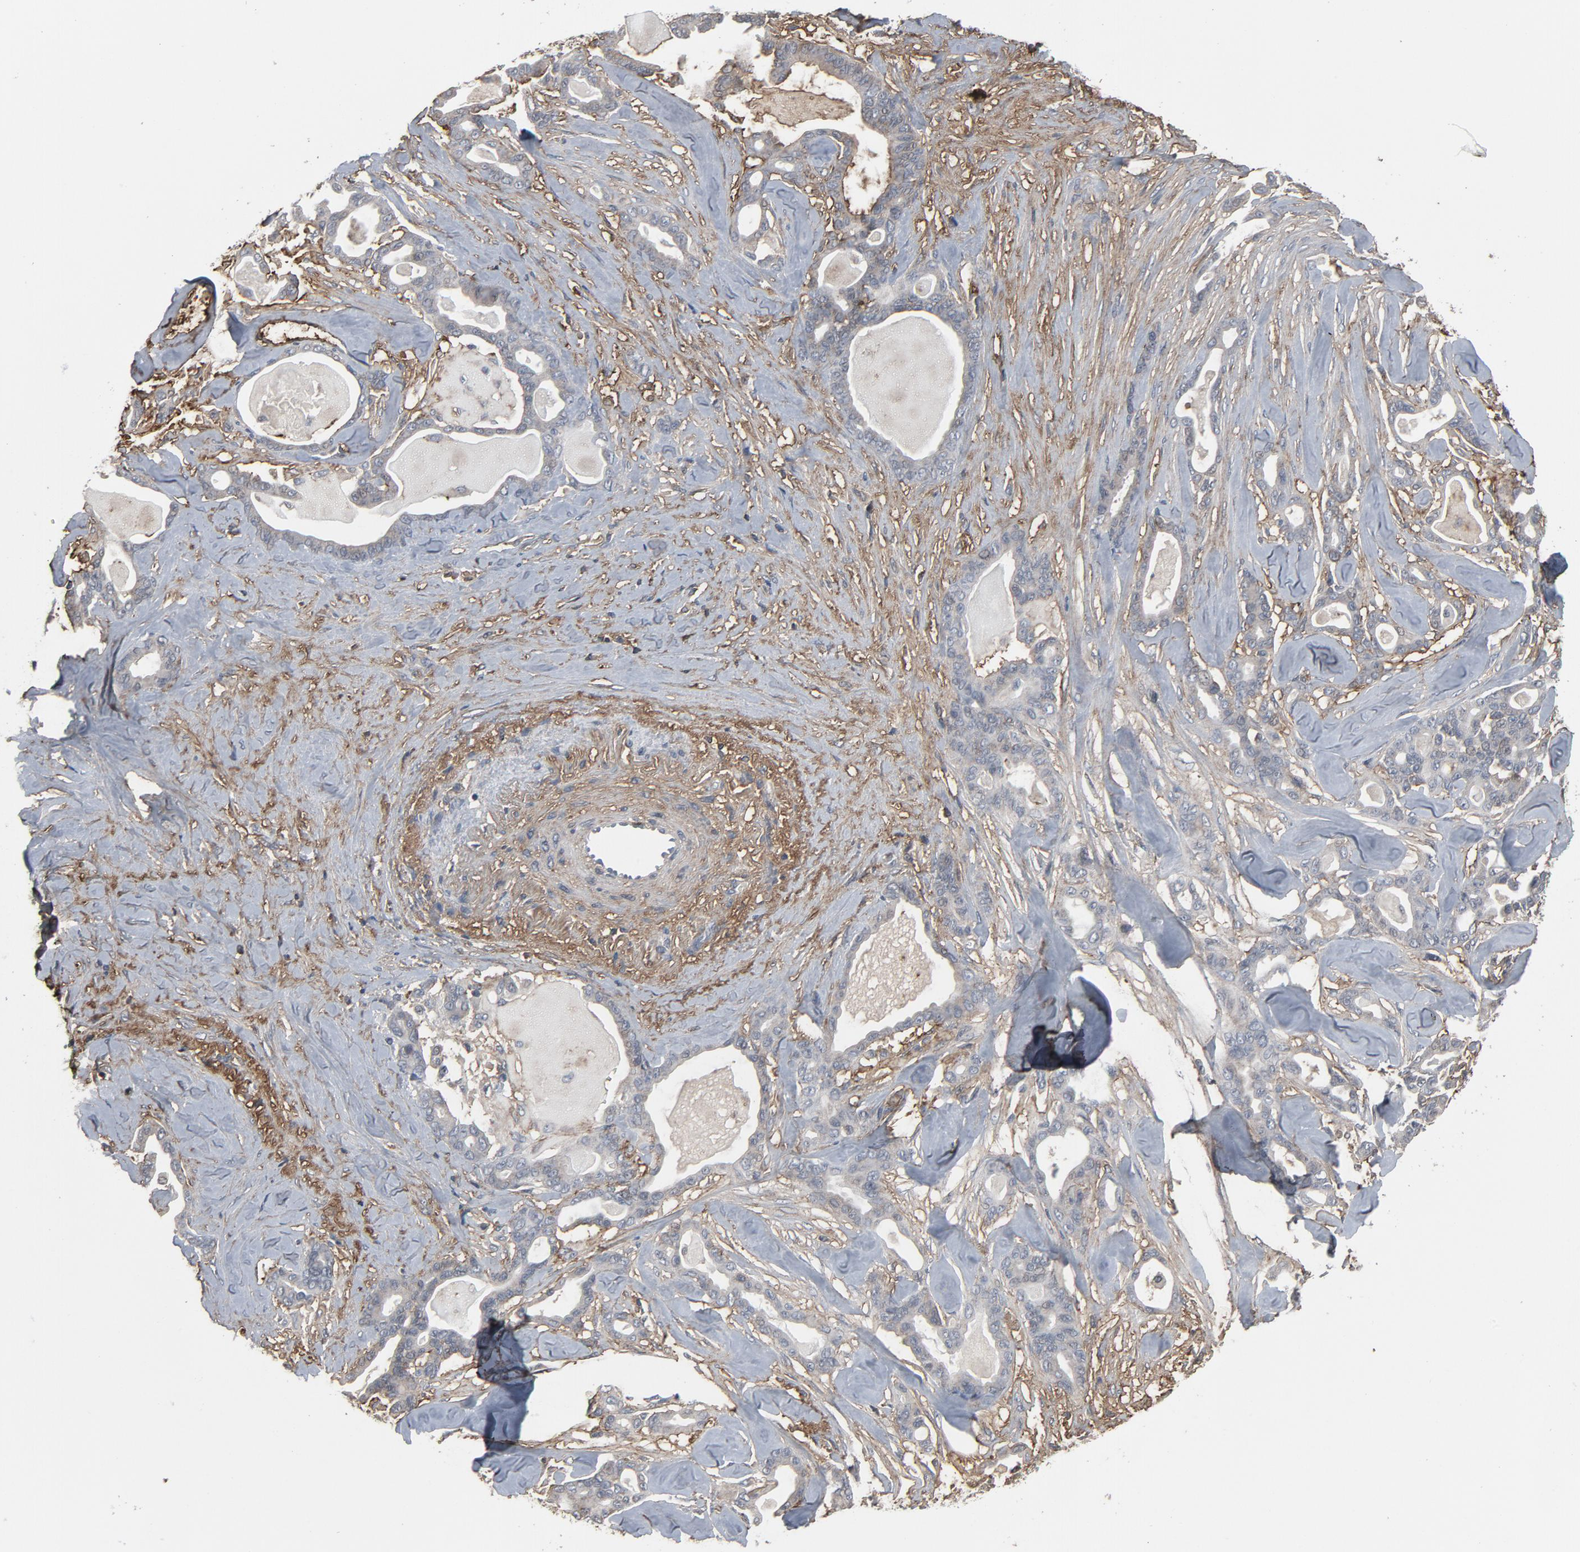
{"staining": {"intensity": "negative", "quantity": "none", "location": "none"}, "tissue": "pancreatic cancer", "cell_type": "Tumor cells", "image_type": "cancer", "snomed": [{"axis": "morphology", "description": "Adenocarcinoma, NOS"}, {"axis": "topography", "description": "Pancreas"}], "caption": "Immunohistochemistry (IHC) photomicrograph of adenocarcinoma (pancreatic) stained for a protein (brown), which exhibits no positivity in tumor cells.", "gene": "PDZD4", "patient": {"sex": "male", "age": 63}}